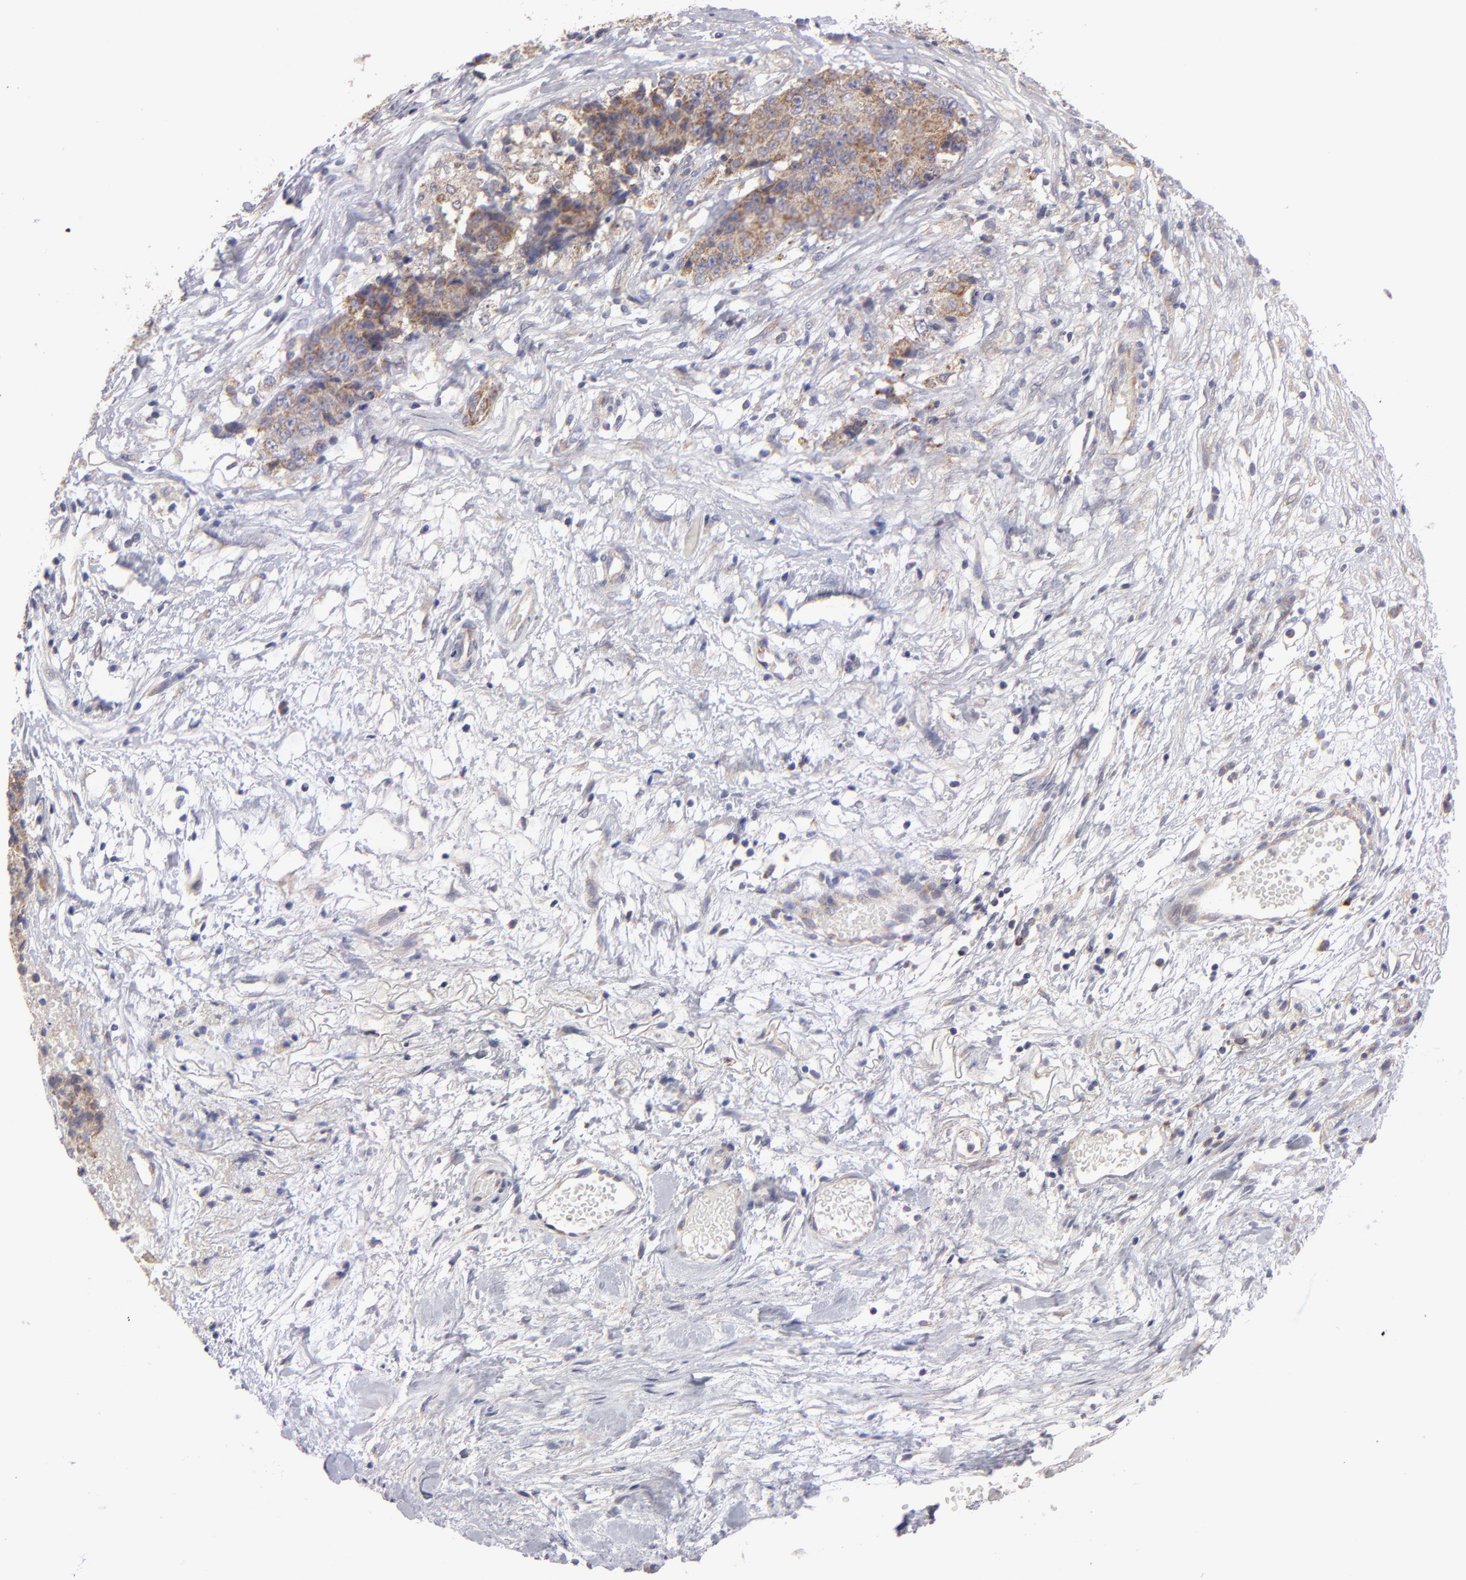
{"staining": {"intensity": "moderate", "quantity": "<25%", "location": "cytoplasmic/membranous"}, "tissue": "ovarian cancer", "cell_type": "Tumor cells", "image_type": "cancer", "snomed": [{"axis": "morphology", "description": "Carcinoma, endometroid"}, {"axis": "topography", "description": "Ovary"}], "caption": "Protein expression analysis of endometroid carcinoma (ovarian) demonstrates moderate cytoplasmic/membranous staining in about <25% of tumor cells. Nuclei are stained in blue.", "gene": "HCCS", "patient": {"sex": "female", "age": 42}}